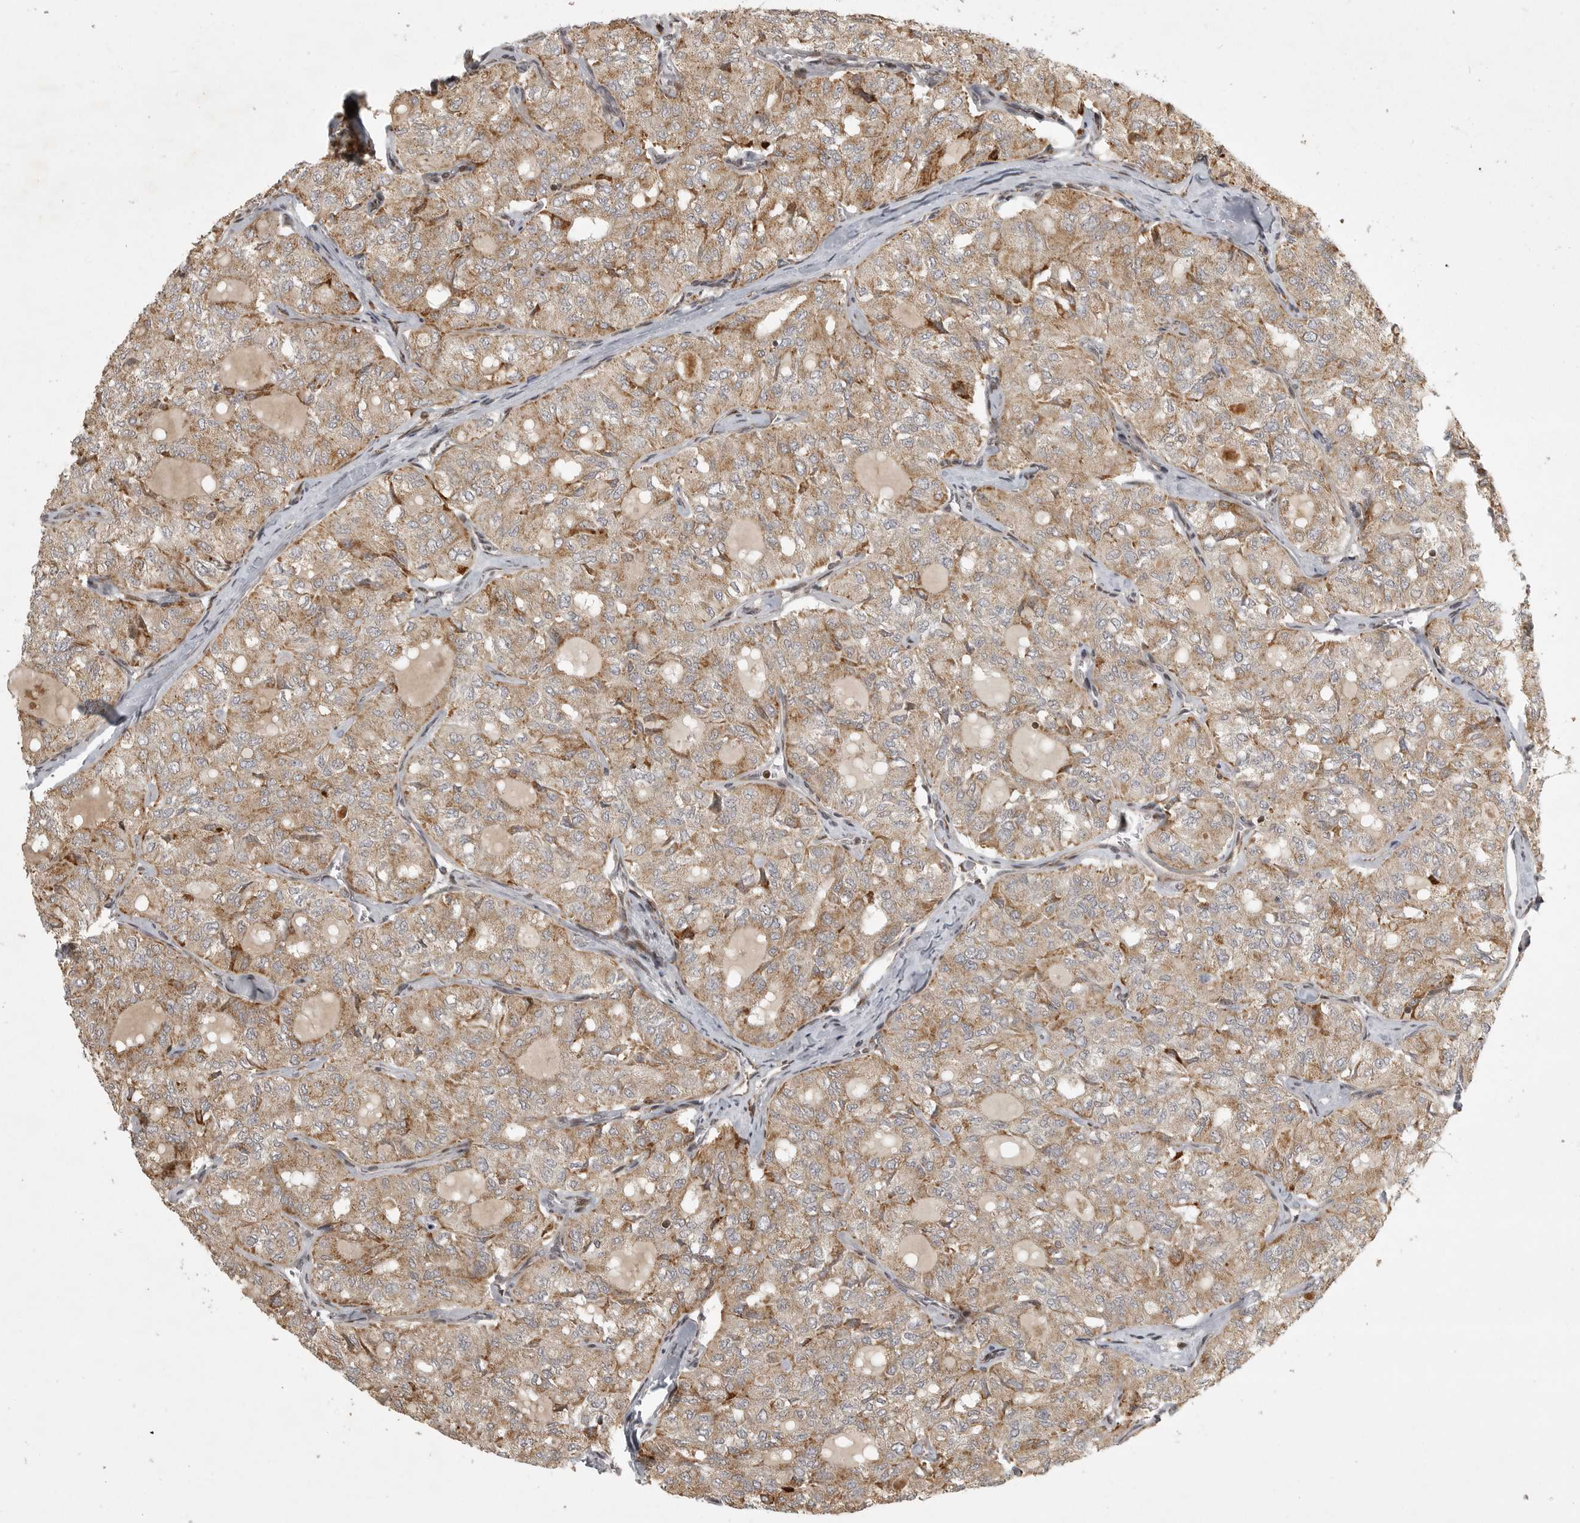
{"staining": {"intensity": "weak", "quantity": ">75%", "location": "cytoplasmic/membranous"}, "tissue": "thyroid cancer", "cell_type": "Tumor cells", "image_type": "cancer", "snomed": [{"axis": "morphology", "description": "Follicular adenoma carcinoma, NOS"}, {"axis": "topography", "description": "Thyroid gland"}], "caption": "This histopathology image demonstrates IHC staining of human thyroid follicular adenoma carcinoma, with low weak cytoplasmic/membranous positivity in about >75% of tumor cells.", "gene": "NARS2", "patient": {"sex": "male", "age": 75}}